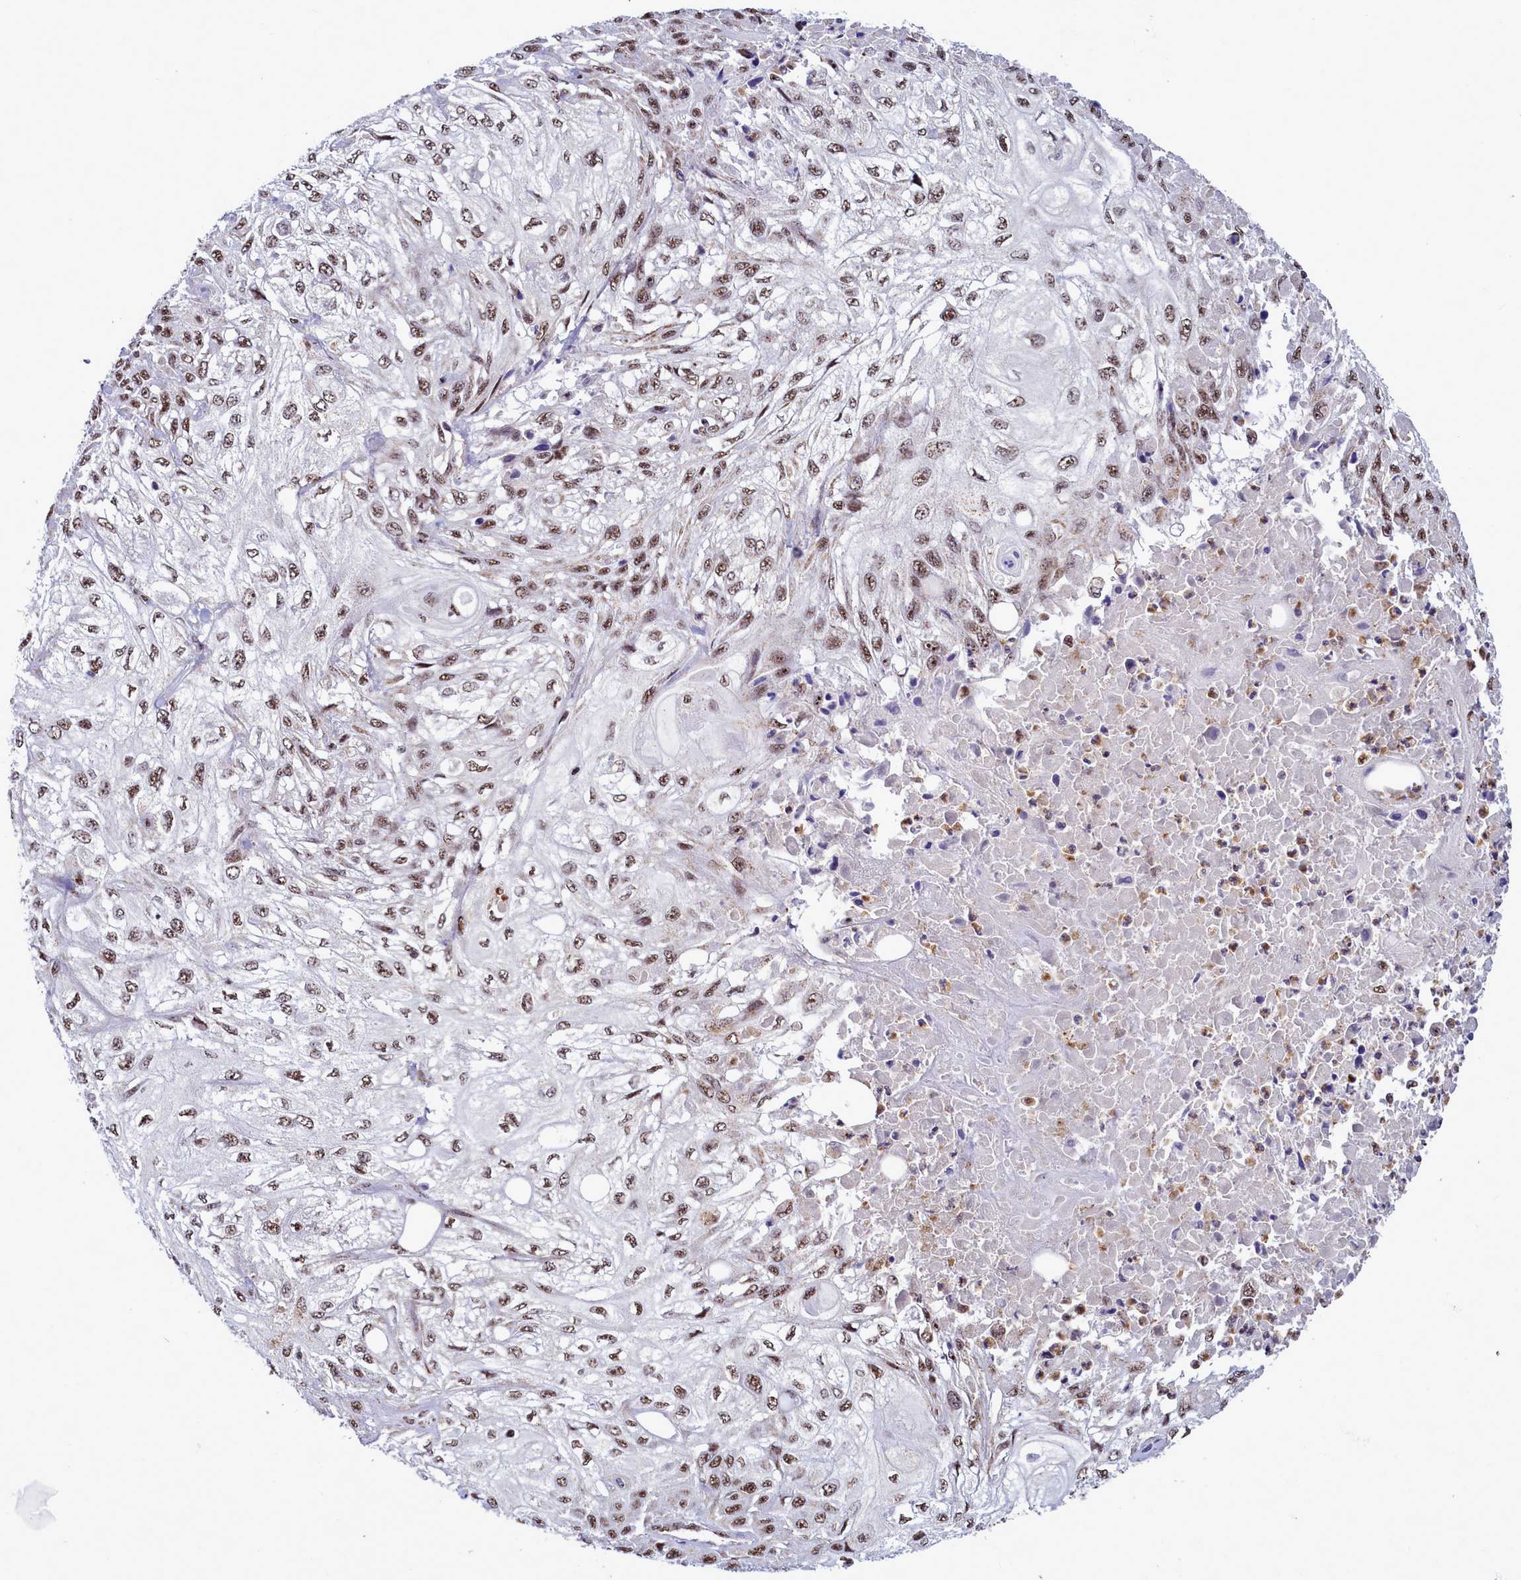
{"staining": {"intensity": "moderate", "quantity": ">75%", "location": "nuclear"}, "tissue": "skin cancer", "cell_type": "Tumor cells", "image_type": "cancer", "snomed": [{"axis": "morphology", "description": "Squamous cell carcinoma, NOS"}, {"axis": "morphology", "description": "Squamous cell carcinoma, metastatic, NOS"}, {"axis": "topography", "description": "Skin"}, {"axis": "topography", "description": "Lymph node"}], "caption": "Tumor cells display medium levels of moderate nuclear positivity in approximately >75% of cells in human skin metastatic squamous cell carcinoma. The protein of interest is stained brown, and the nuclei are stained in blue (DAB (3,3'-diaminobenzidine) IHC with brightfield microscopy, high magnification).", "gene": "POM121L2", "patient": {"sex": "male", "age": 75}}